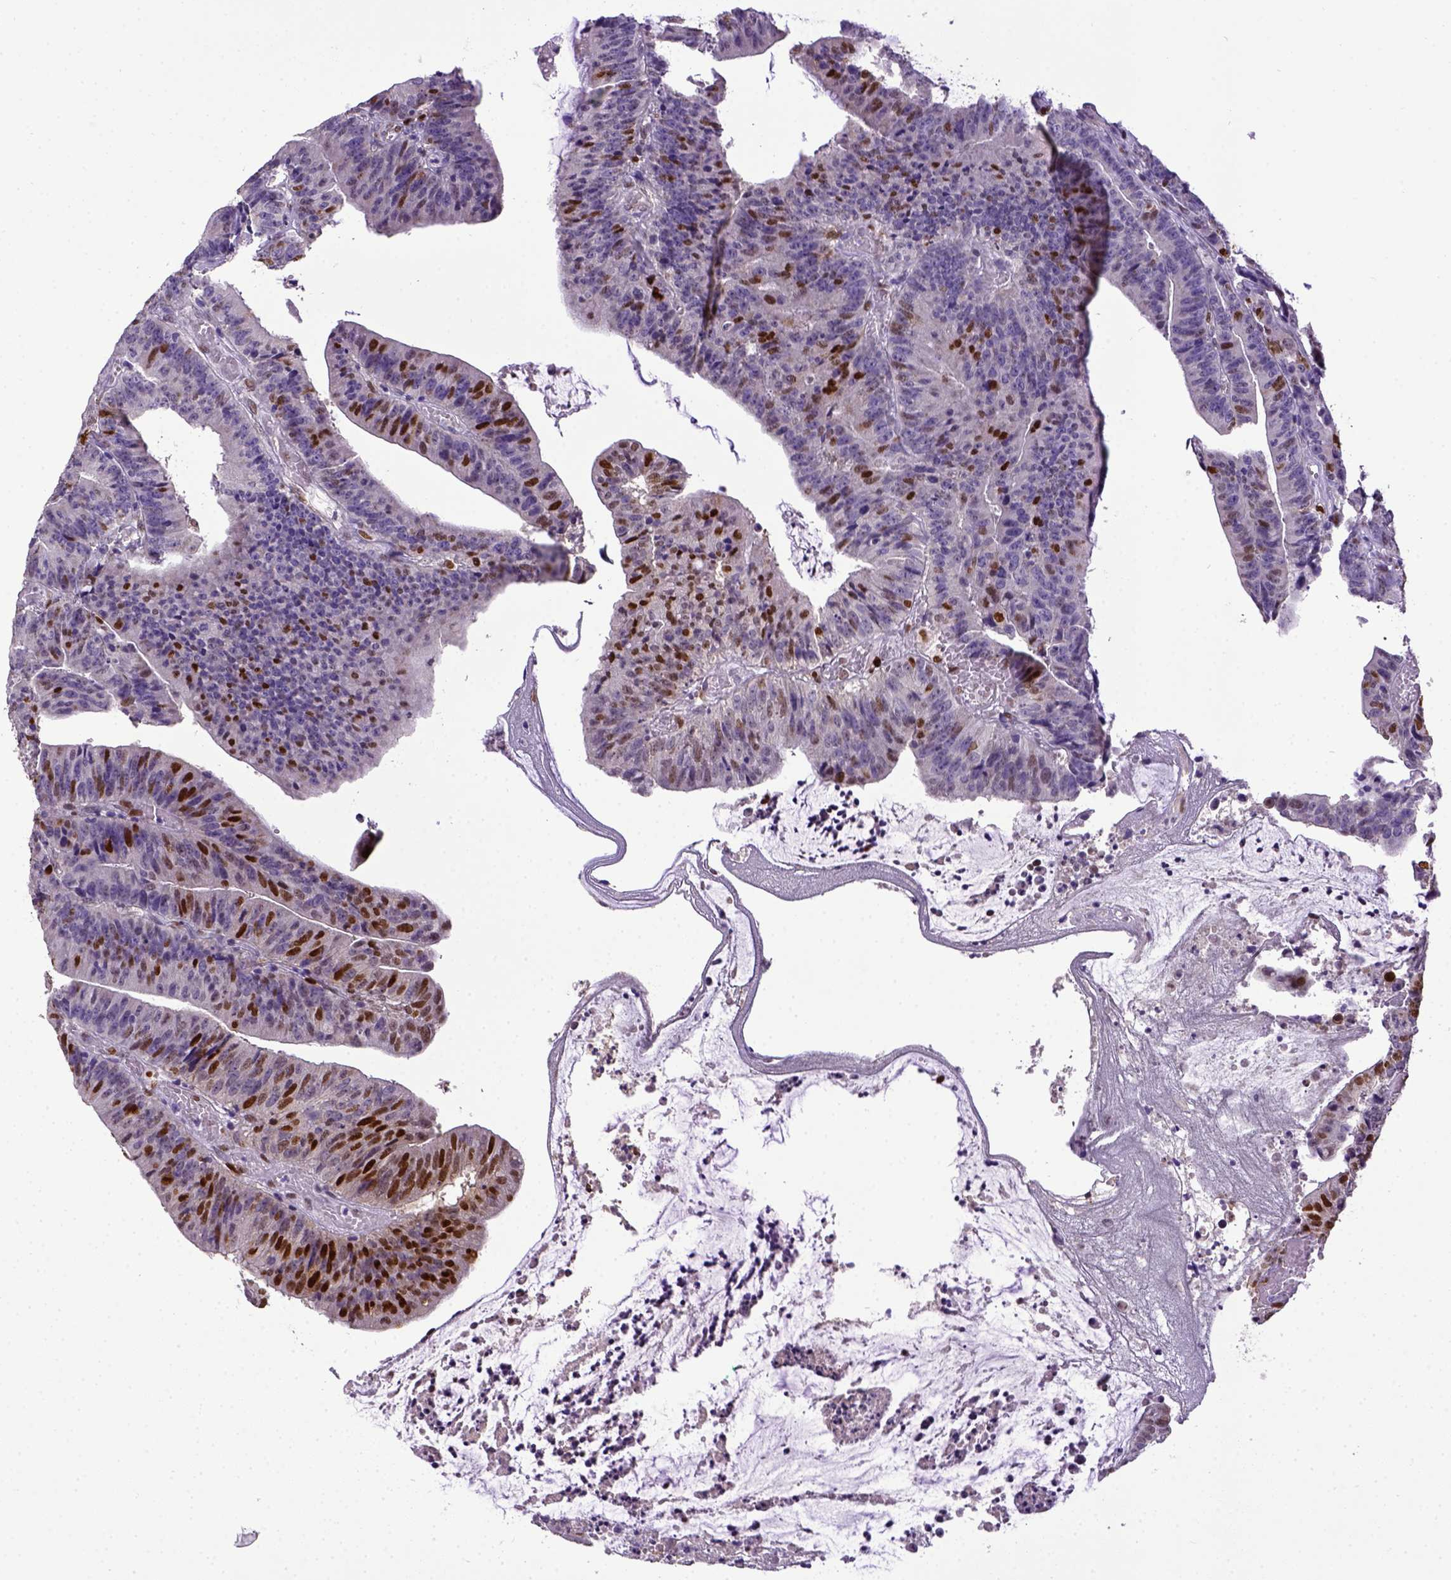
{"staining": {"intensity": "strong", "quantity": "25%-75%", "location": "nuclear"}, "tissue": "colorectal cancer", "cell_type": "Tumor cells", "image_type": "cancer", "snomed": [{"axis": "morphology", "description": "Adenocarcinoma, NOS"}, {"axis": "topography", "description": "Colon"}], "caption": "Immunohistochemical staining of adenocarcinoma (colorectal) shows high levels of strong nuclear expression in about 25%-75% of tumor cells.", "gene": "CDKN1A", "patient": {"sex": "female", "age": 78}}